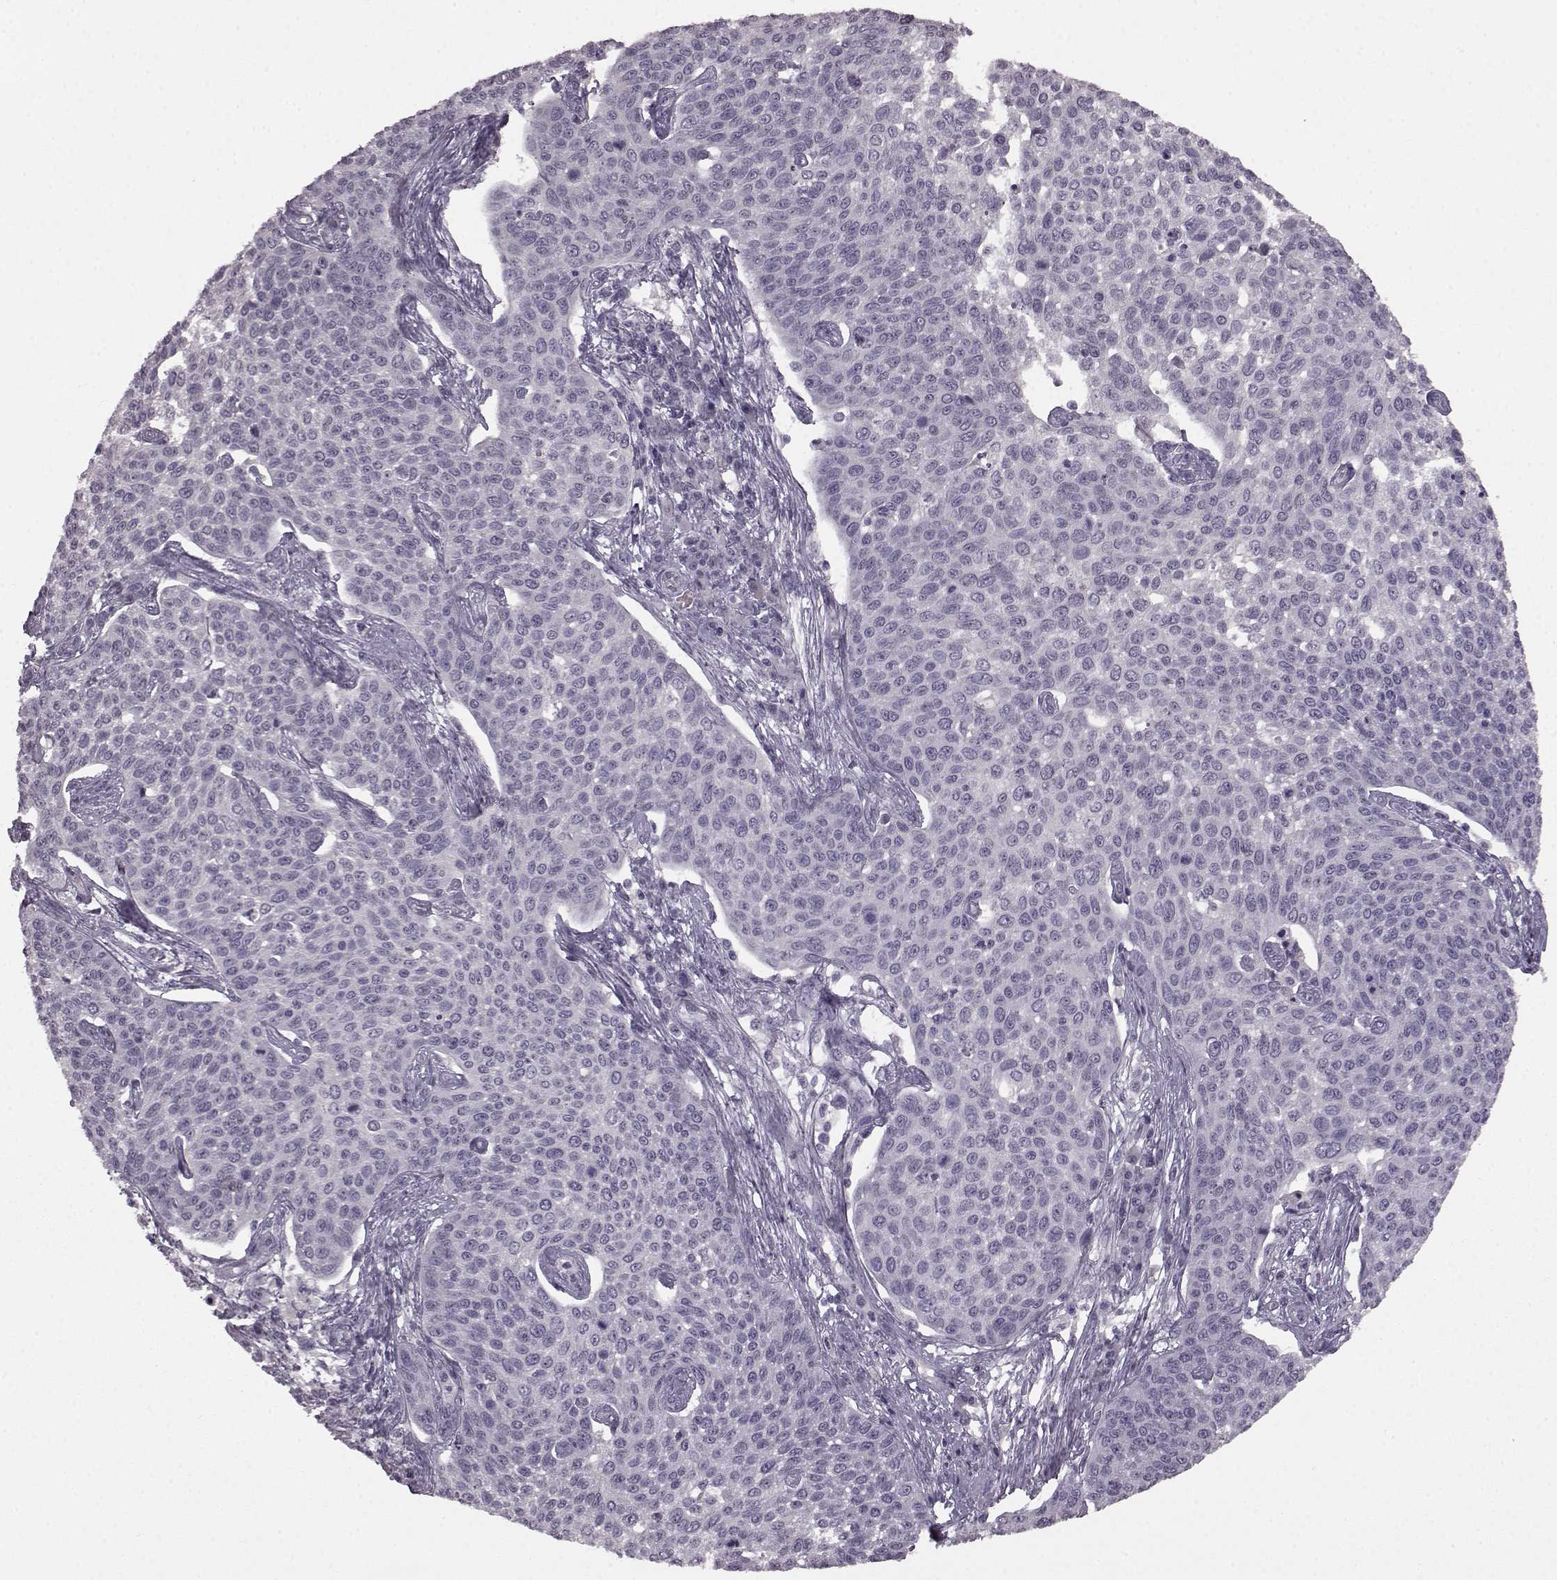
{"staining": {"intensity": "negative", "quantity": "none", "location": "none"}, "tissue": "cervical cancer", "cell_type": "Tumor cells", "image_type": "cancer", "snomed": [{"axis": "morphology", "description": "Squamous cell carcinoma, NOS"}, {"axis": "topography", "description": "Cervix"}], "caption": "This histopathology image is of cervical cancer (squamous cell carcinoma) stained with immunohistochemistry (IHC) to label a protein in brown with the nuclei are counter-stained blue. There is no positivity in tumor cells. (Stains: DAB immunohistochemistry with hematoxylin counter stain, Microscopy: brightfield microscopy at high magnification).", "gene": "LHB", "patient": {"sex": "female", "age": 34}}